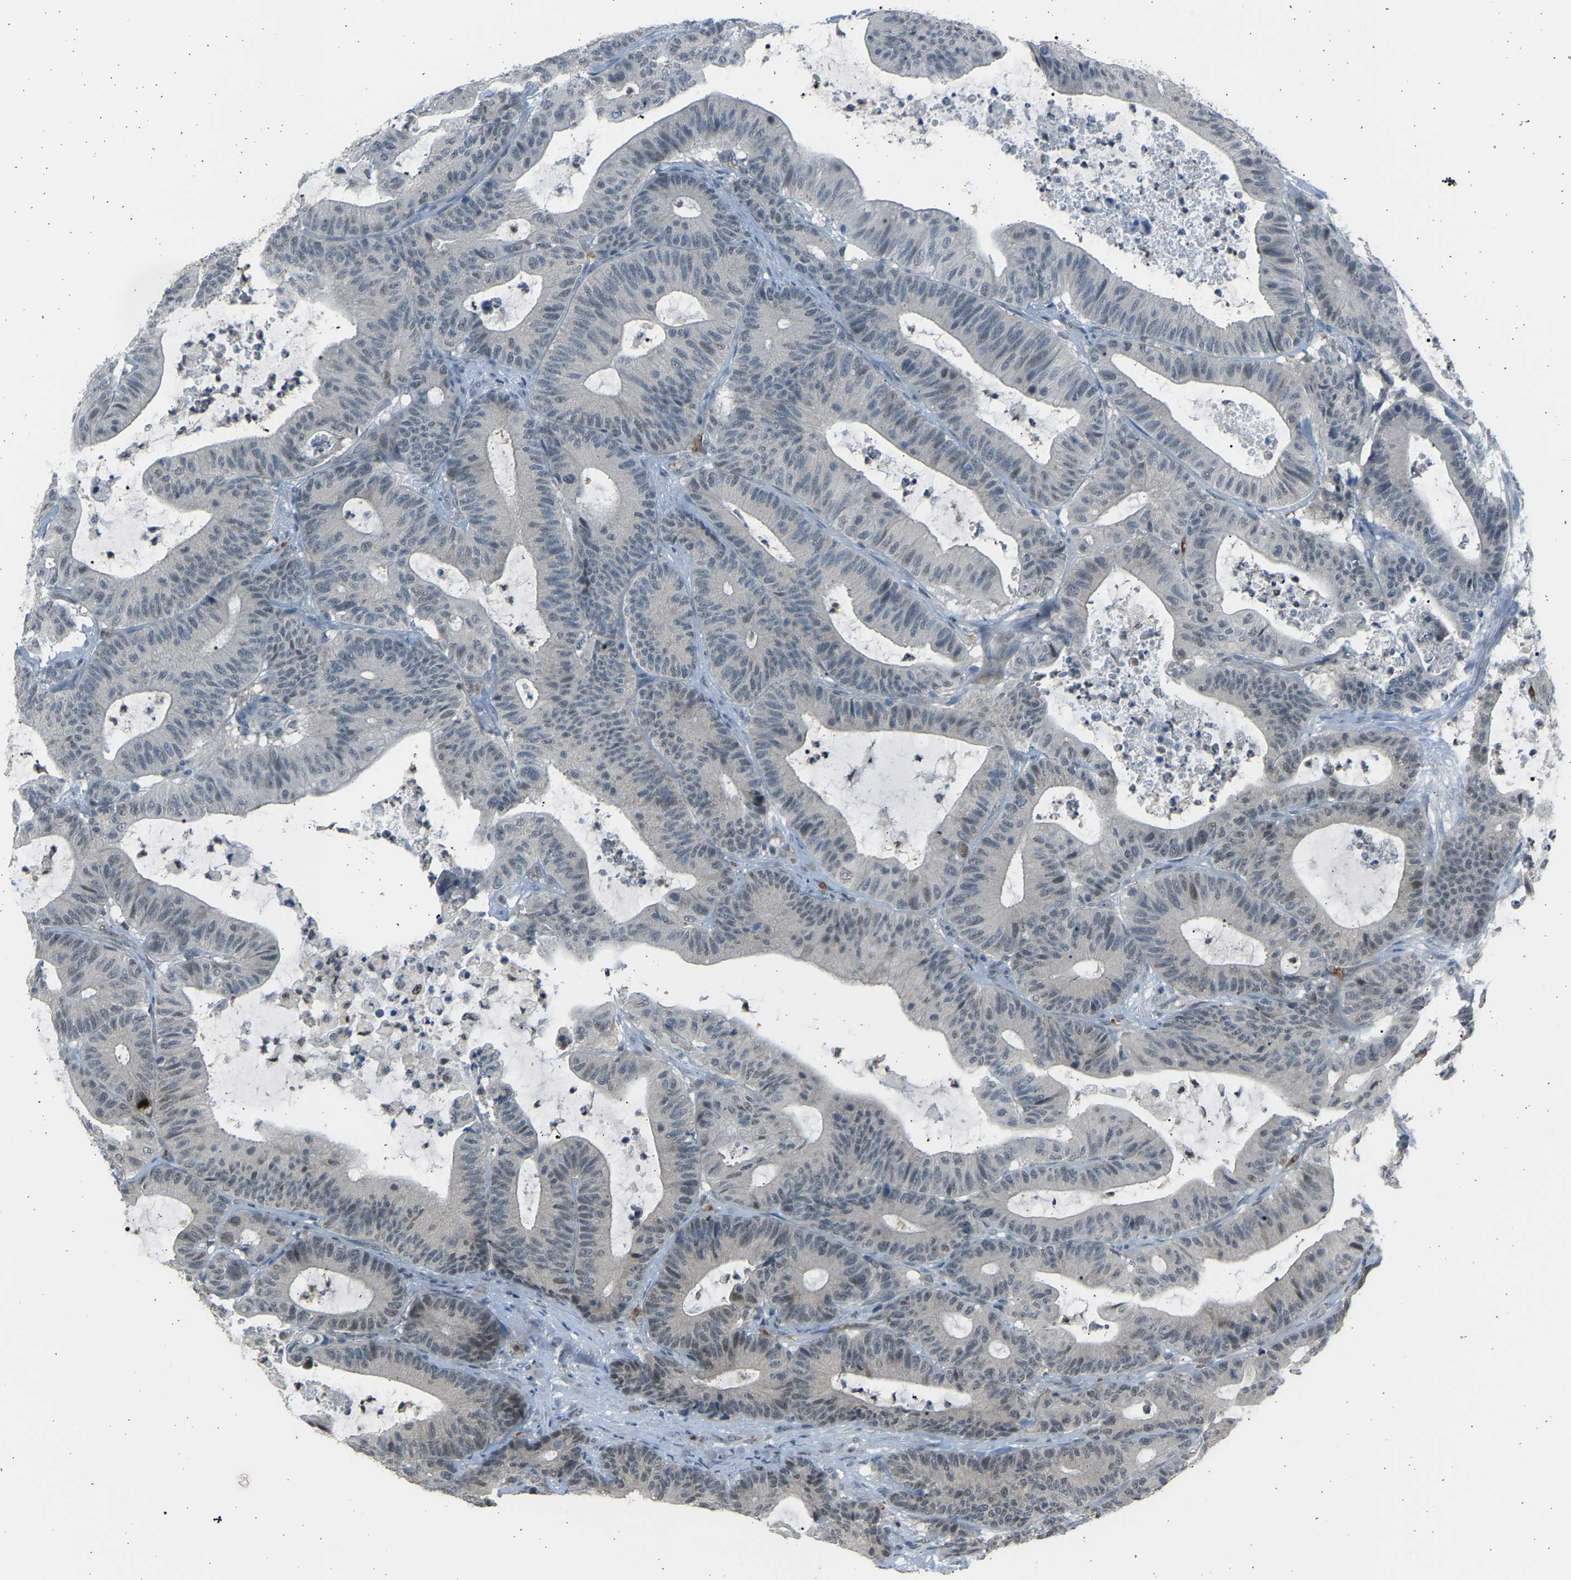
{"staining": {"intensity": "weak", "quantity": "<25%", "location": "nuclear"}, "tissue": "colorectal cancer", "cell_type": "Tumor cells", "image_type": "cancer", "snomed": [{"axis": "morphology", "description": "Adenocarcinoma, NOS"}, {"axis": "topography", "description": "Colon"}], "caption": "Histopathology image shows no protein positivity in tumor cells of colorectal adenocarcinoma tissue.", "gene": "BIRC2", "patient": {"sex": "female", "age": 84}}